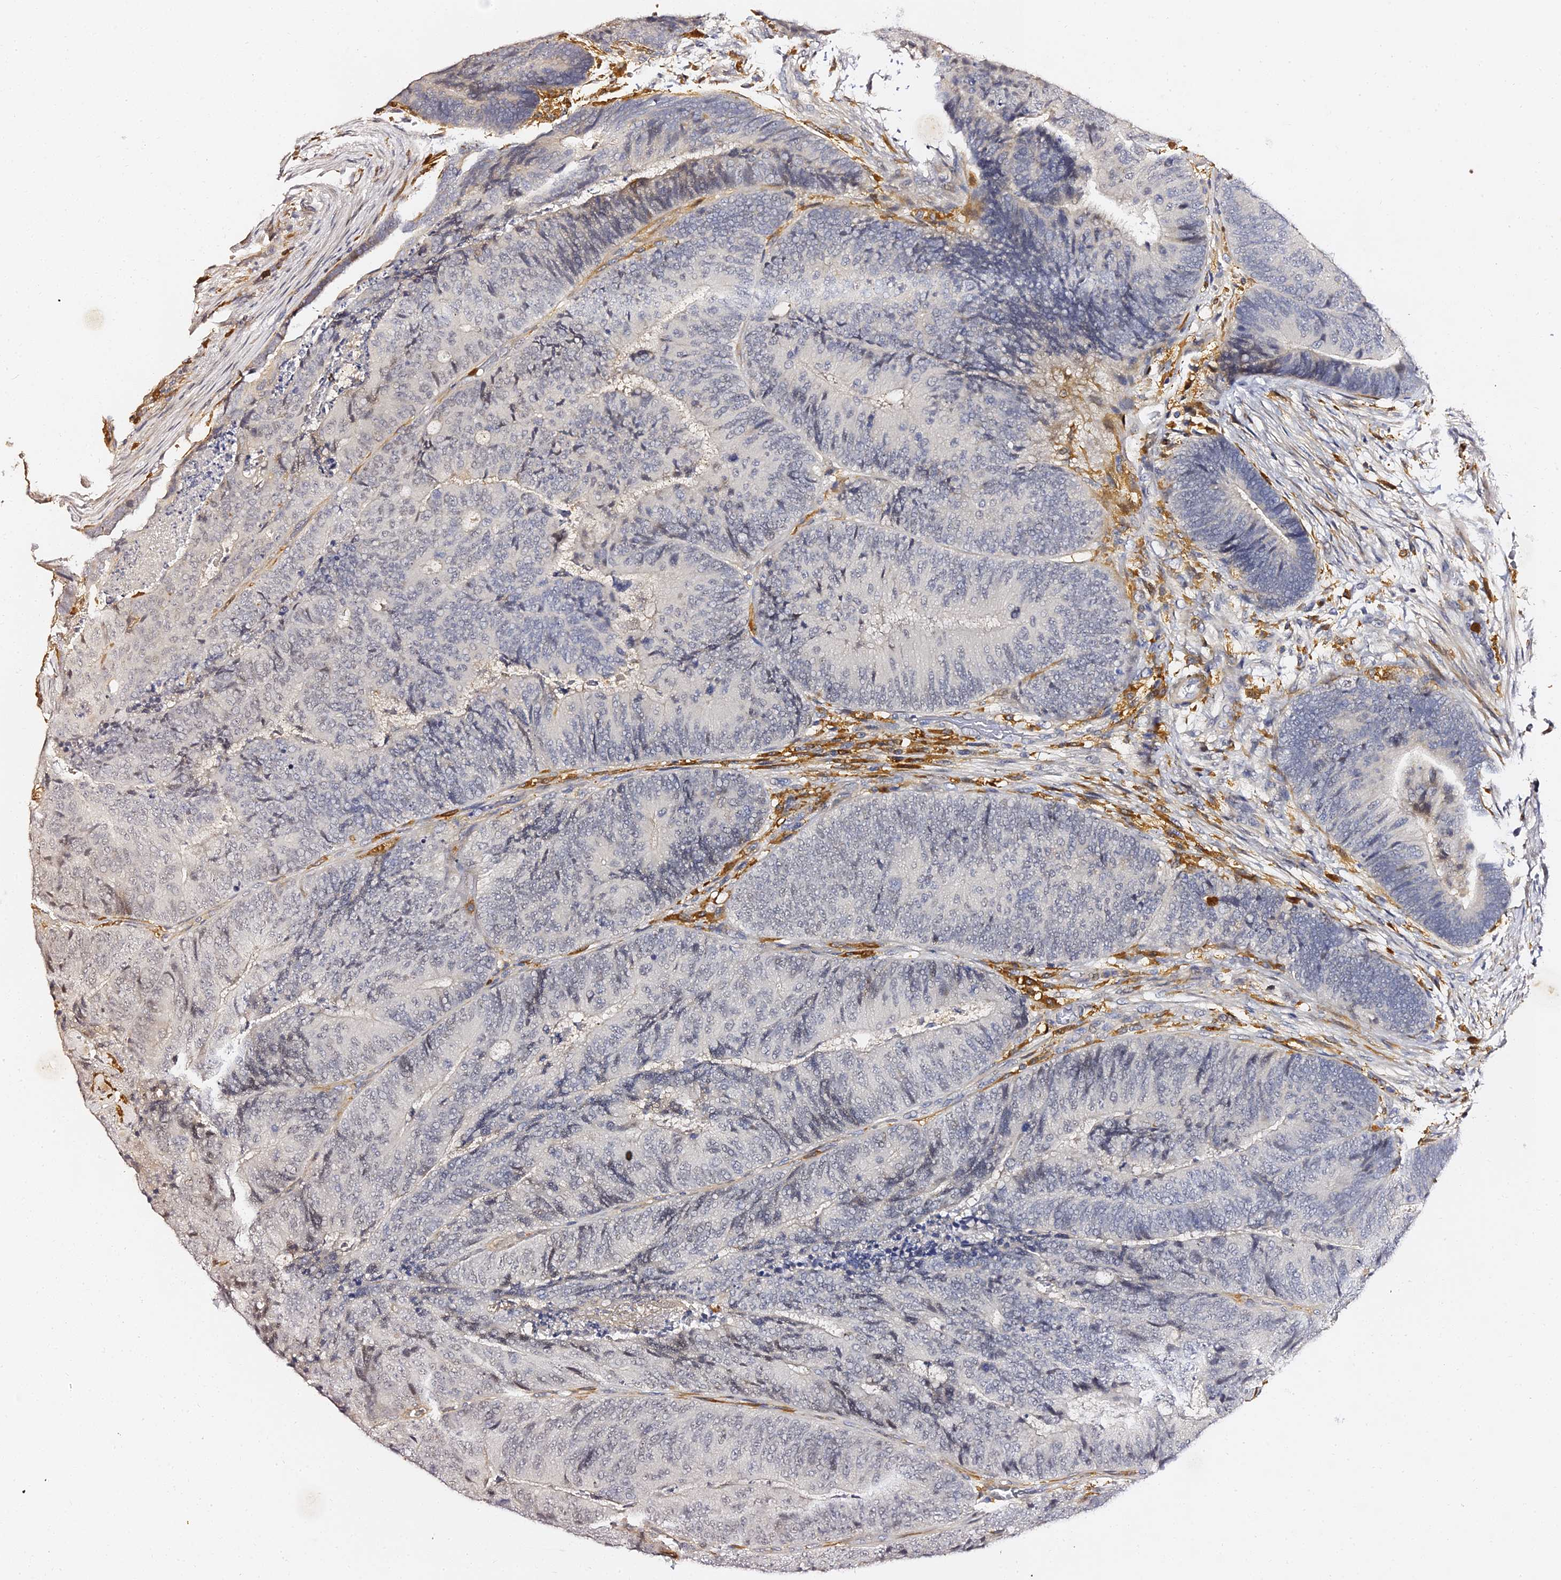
{"staining": {"intensity": "weak", "quantity": "<25%", "location": "nuclear"}, "tissue": "colorectal cancer", "cell_type": "Tumor cells", "image_type": "cancer", "snomed": [{"axis": "morphology", "description": "Adenocarcinoma, NOS"}, {"axis": "topography", "description": "Colon"}], "caption": "Tumor cells are negative for protein expression in human colorectal cancer (adenocarcinoma).", "gene": "IL4I1", "patient": {"sex": "female", "age": 67}}